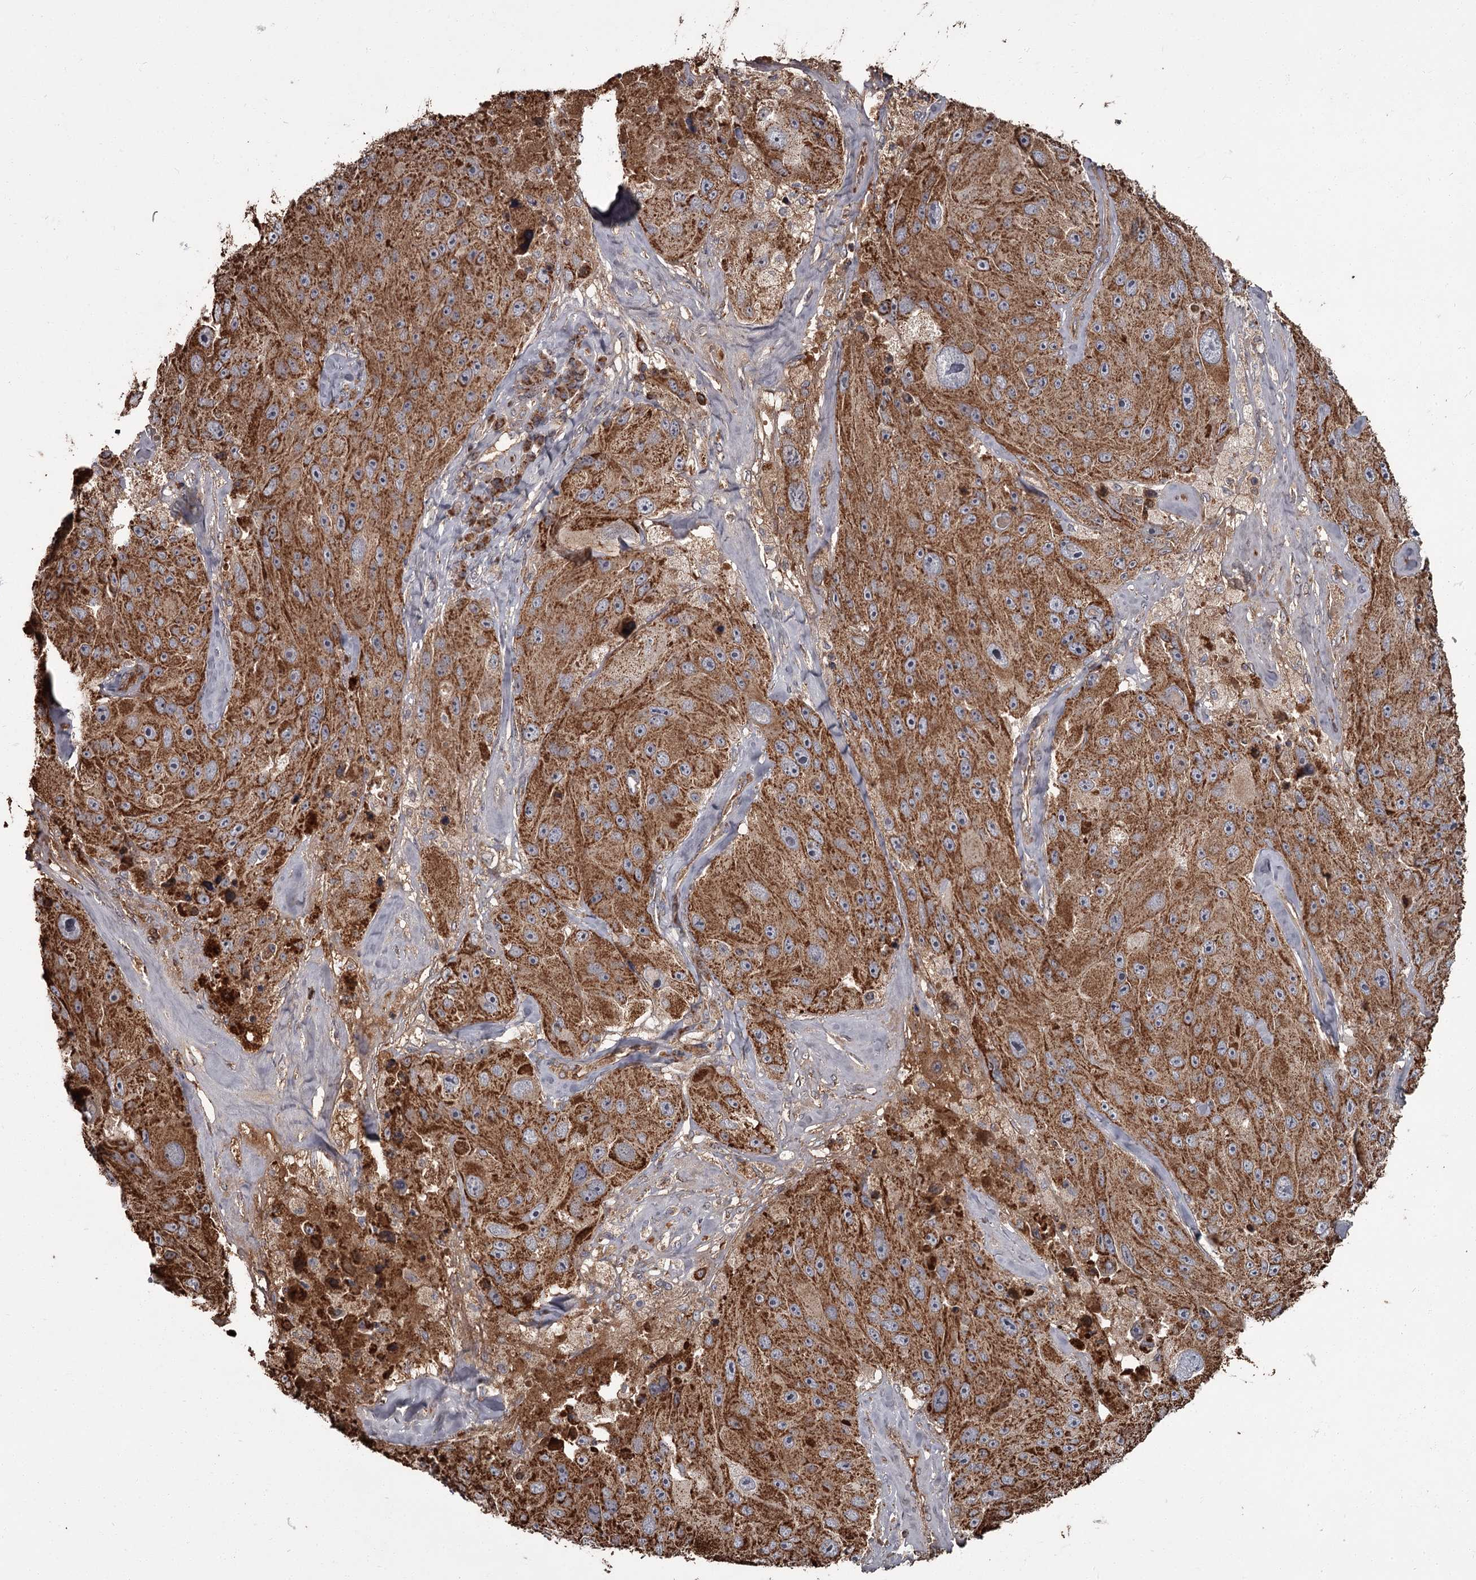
{"staining": {"intensity": "strong", "quantity": ">75%", "location": "cytoplasmic/membranous"}, "tissue": "melanoma", "cell_type": "Tumor cells", "image_type": "cancer", "snomed": [{"axis": "morphology", "description": "Malignant melanoma, Metastatic site"}, {"axis": "topography", "description": "Lymph node"}], "caption": "Protein staining demonstrates strong cytoplasmic/membranous staining in about >75% of tumor cells in melanoma. The staining is performed using DAB (3,3'-diaminobenzidine) brown chromogen to label protein expression. The nuclei are counter-stained blue using hematoxylin.", "gene": "THAP9", "patient": {"sex": "male", "age": 62}}